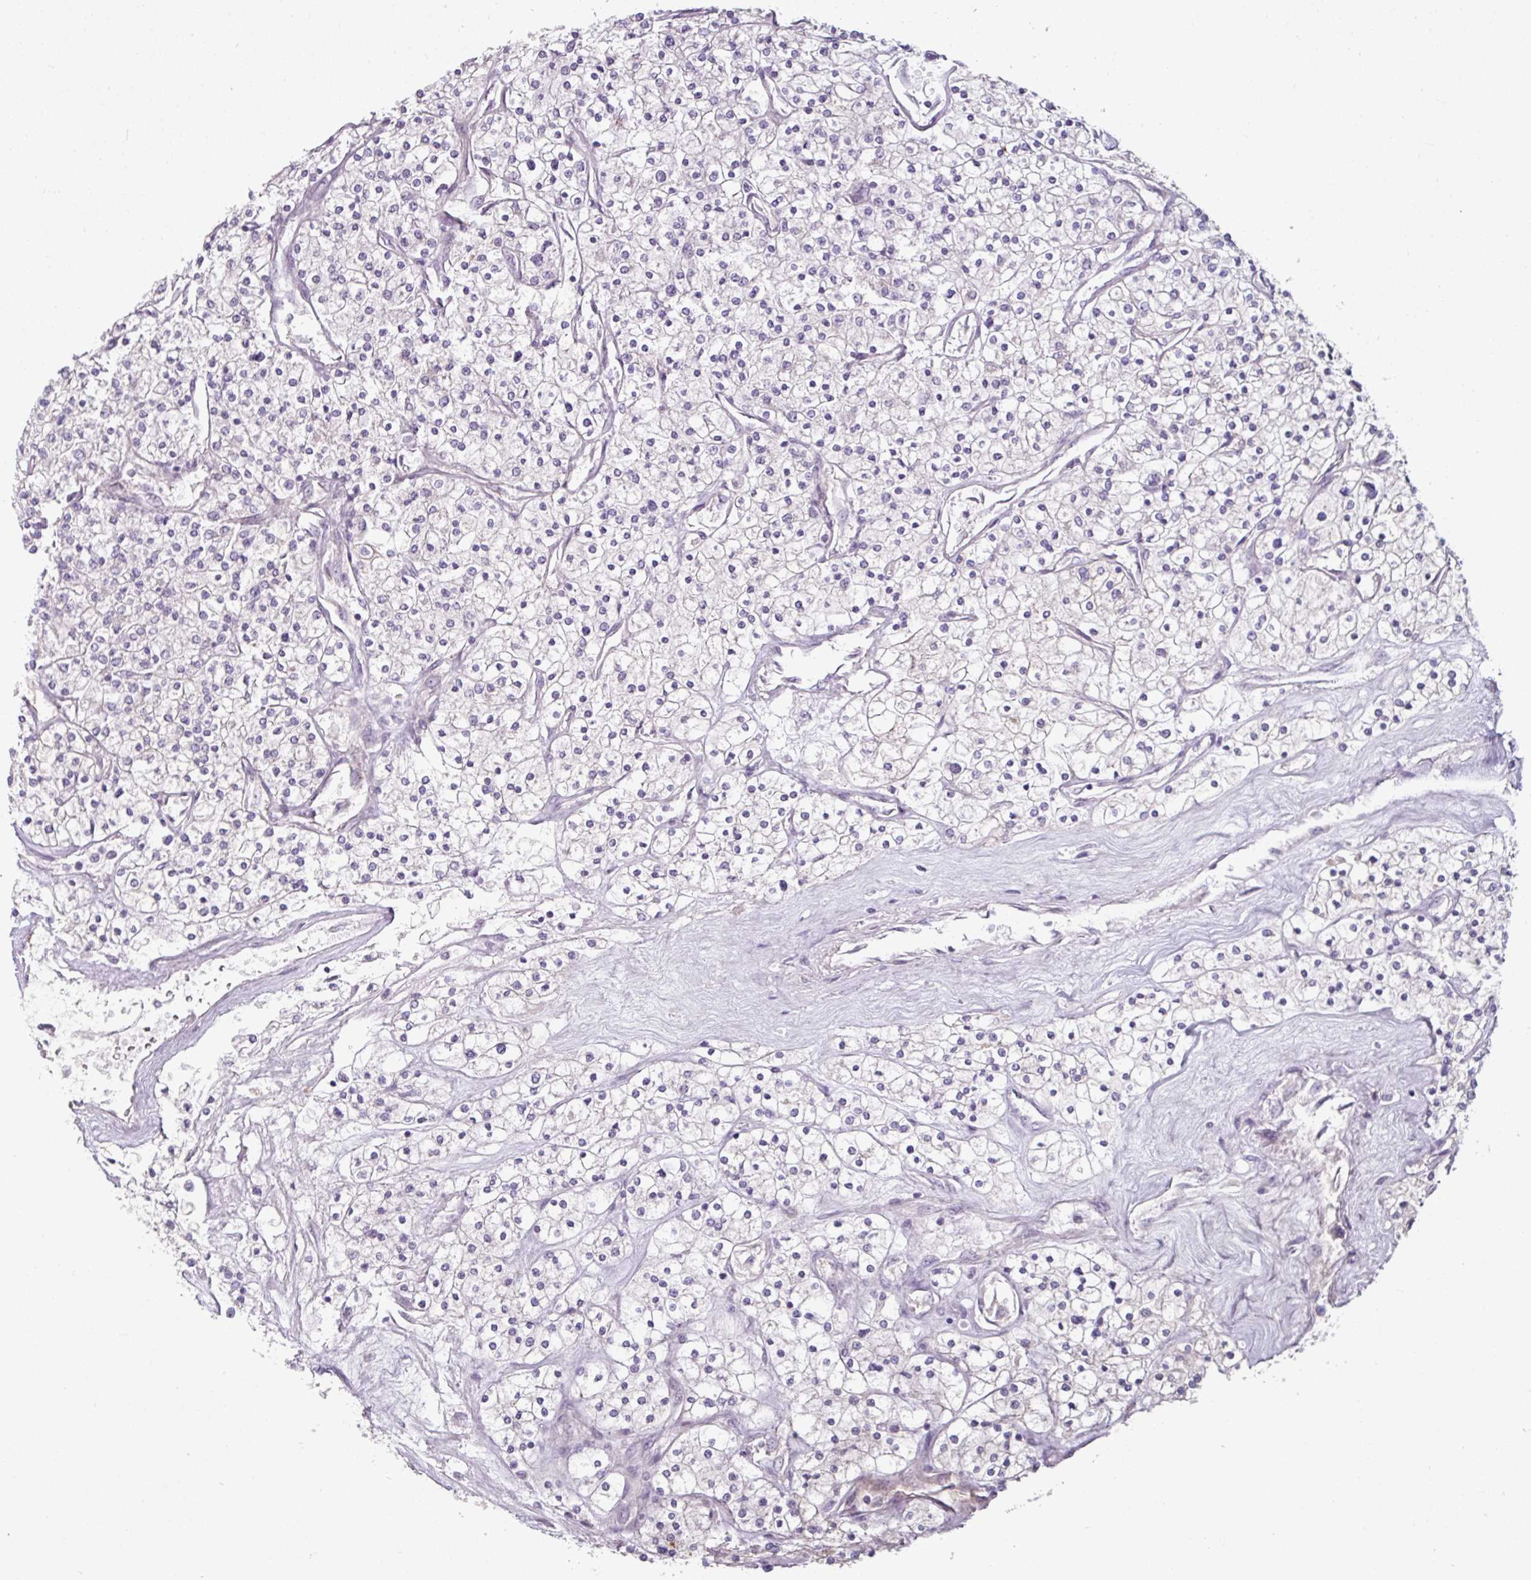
{"staining": {"intensity": "negative", "quantity": "none", "location": "none"}, "tissue": "renal cancer", "cell_type": "Tumor cells", "image_type": "cancer", "snomed": [{"axis": "morphology", "description": "Adenocarcinoma, NOS"}, {"axis": "topography", "description": "Kidney"}], "caption": "Tumor cells show no significant positivity in renal adenocarcinoma.", "gene": "MTMR14", "patient": {"sex": "male", "age": 80}}